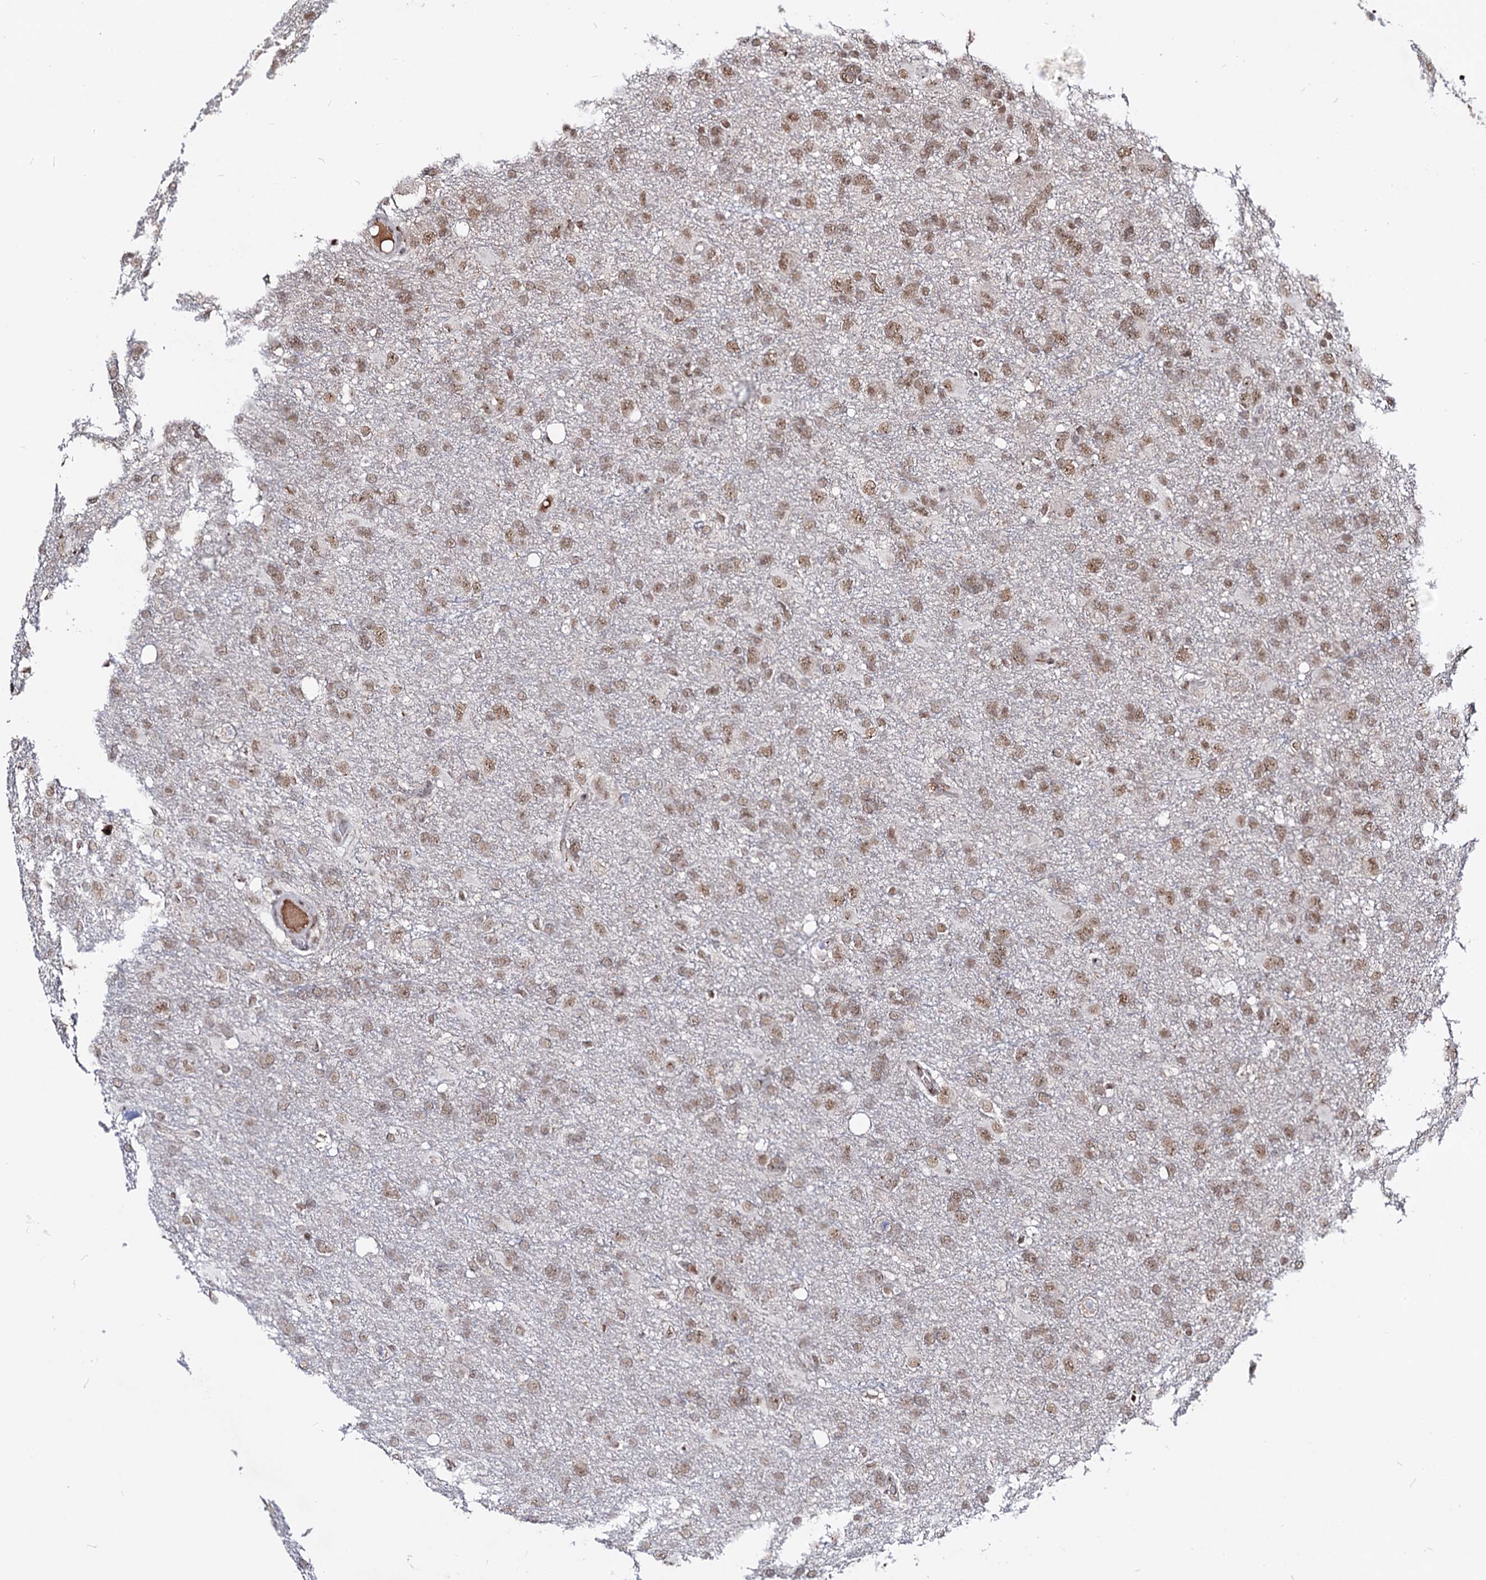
{"staining": {"intensity": "moderate", "quantity": ">75%", "location": "nuclear"}, "tissue": "glioma", "cell_type": "Tumor cells", "image_type": "cancer", "snomed": [{"axis": "morphology", "description": "Glioma, malignant, High grade"}, {"axis": "topography", "description": "Brain"}], "caption": "Protein staining by immunohistochemistry (IHC) displays moderate nuclear positivity in about >75% of tumor cells in glioma.", "gene": "SFSWAP", "patient": {"sex": "male", "age": 61}}